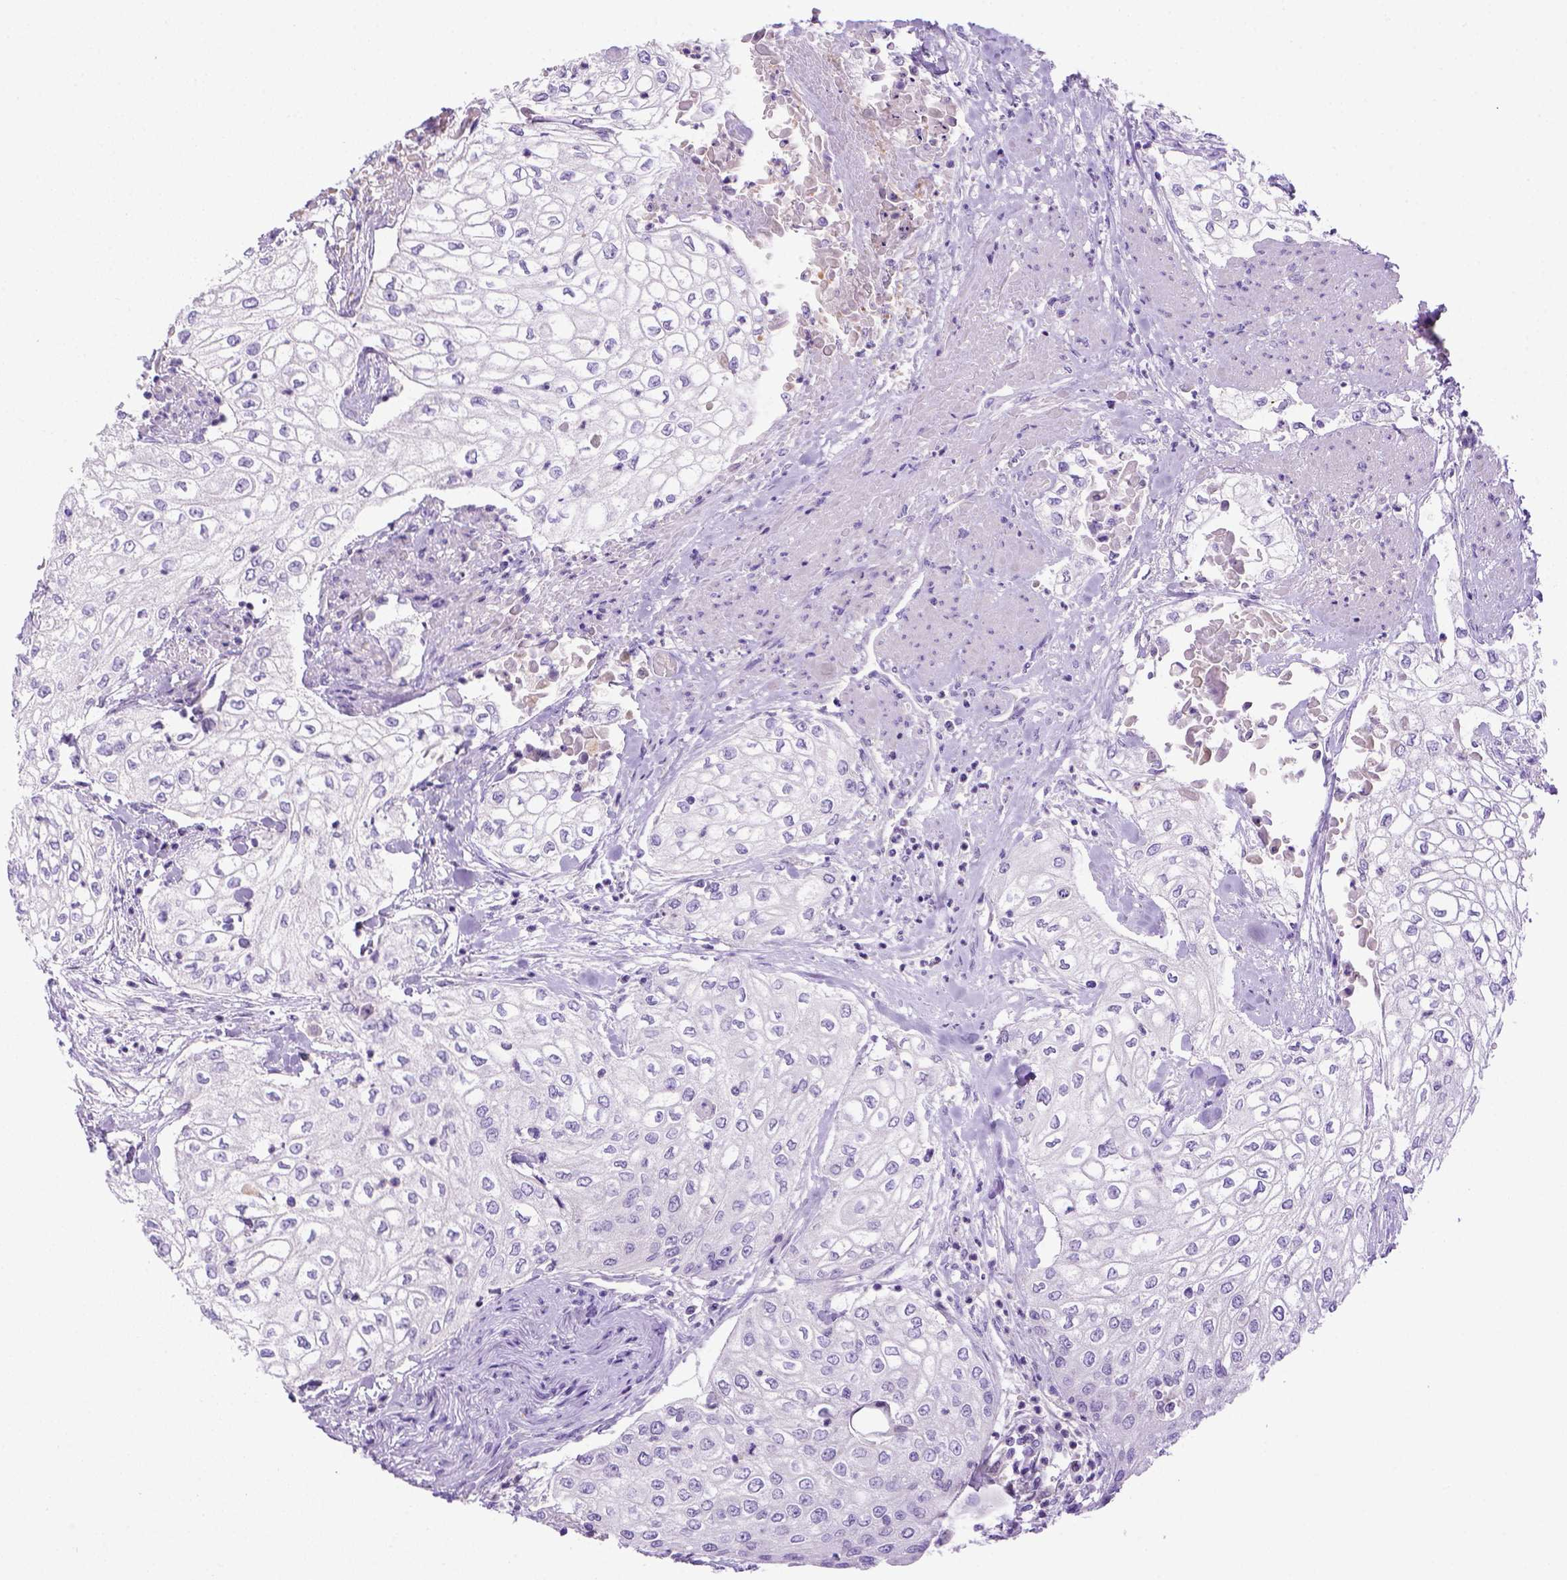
{"staining": {"intensity": "negative", "quantity": "none", "location": "none"}, "tissue": "urothelial cancer", "cell_type": "Tumor cells", "image_type": "cancer", "snomed": [{"axis": "morphology", "description": "Urothelial carcinoma, High grade"}, {"axis": "topography", "description": "Urinary bladder"}], "caption": "There is no significant expression in tumor cells of urothelial cancer.", "gene": "BAAT", "patient": {"sex": "male", "age": 62}}